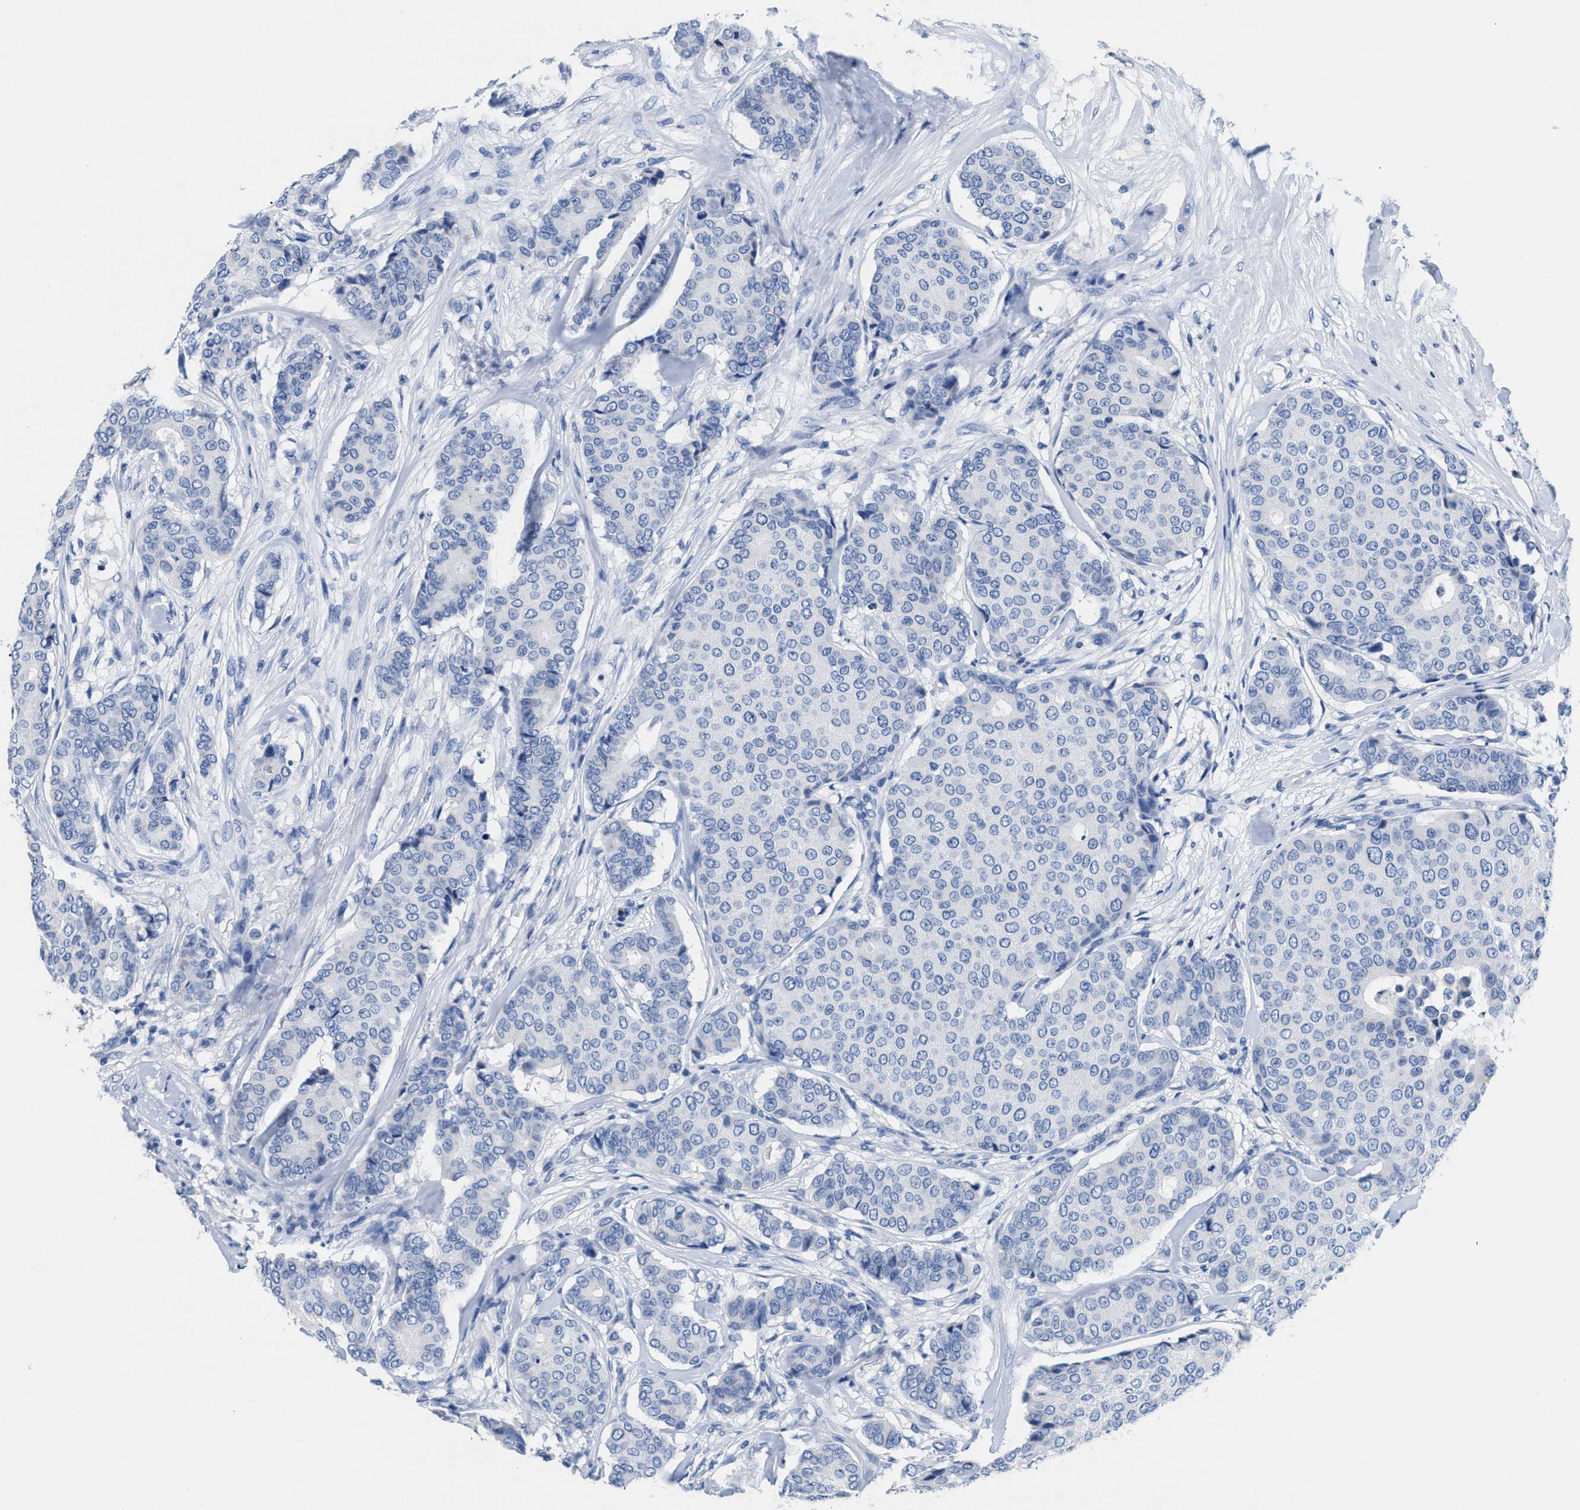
{"staining": {"intensity": "negative", "quantity": "none", "location": "none"}, "tissue": "breast cancer", "cell_type": "Tumor cells", "image_type": "cancer", "snomed": [{"axis": "morphology", "description": "Duct carcinoma"}, {"axis": "topography", "description": "Breast"}], "caption": "There is no significant positivity in tumor cells of breast cancer. The staining was performed using DAB to visualize the protein expression in brown, while the nuclei were stained in blue with hematoxylin (Magnification: 20x).", "gene": "SLFN13", "patient": {"sex": "female", "age": 75}}